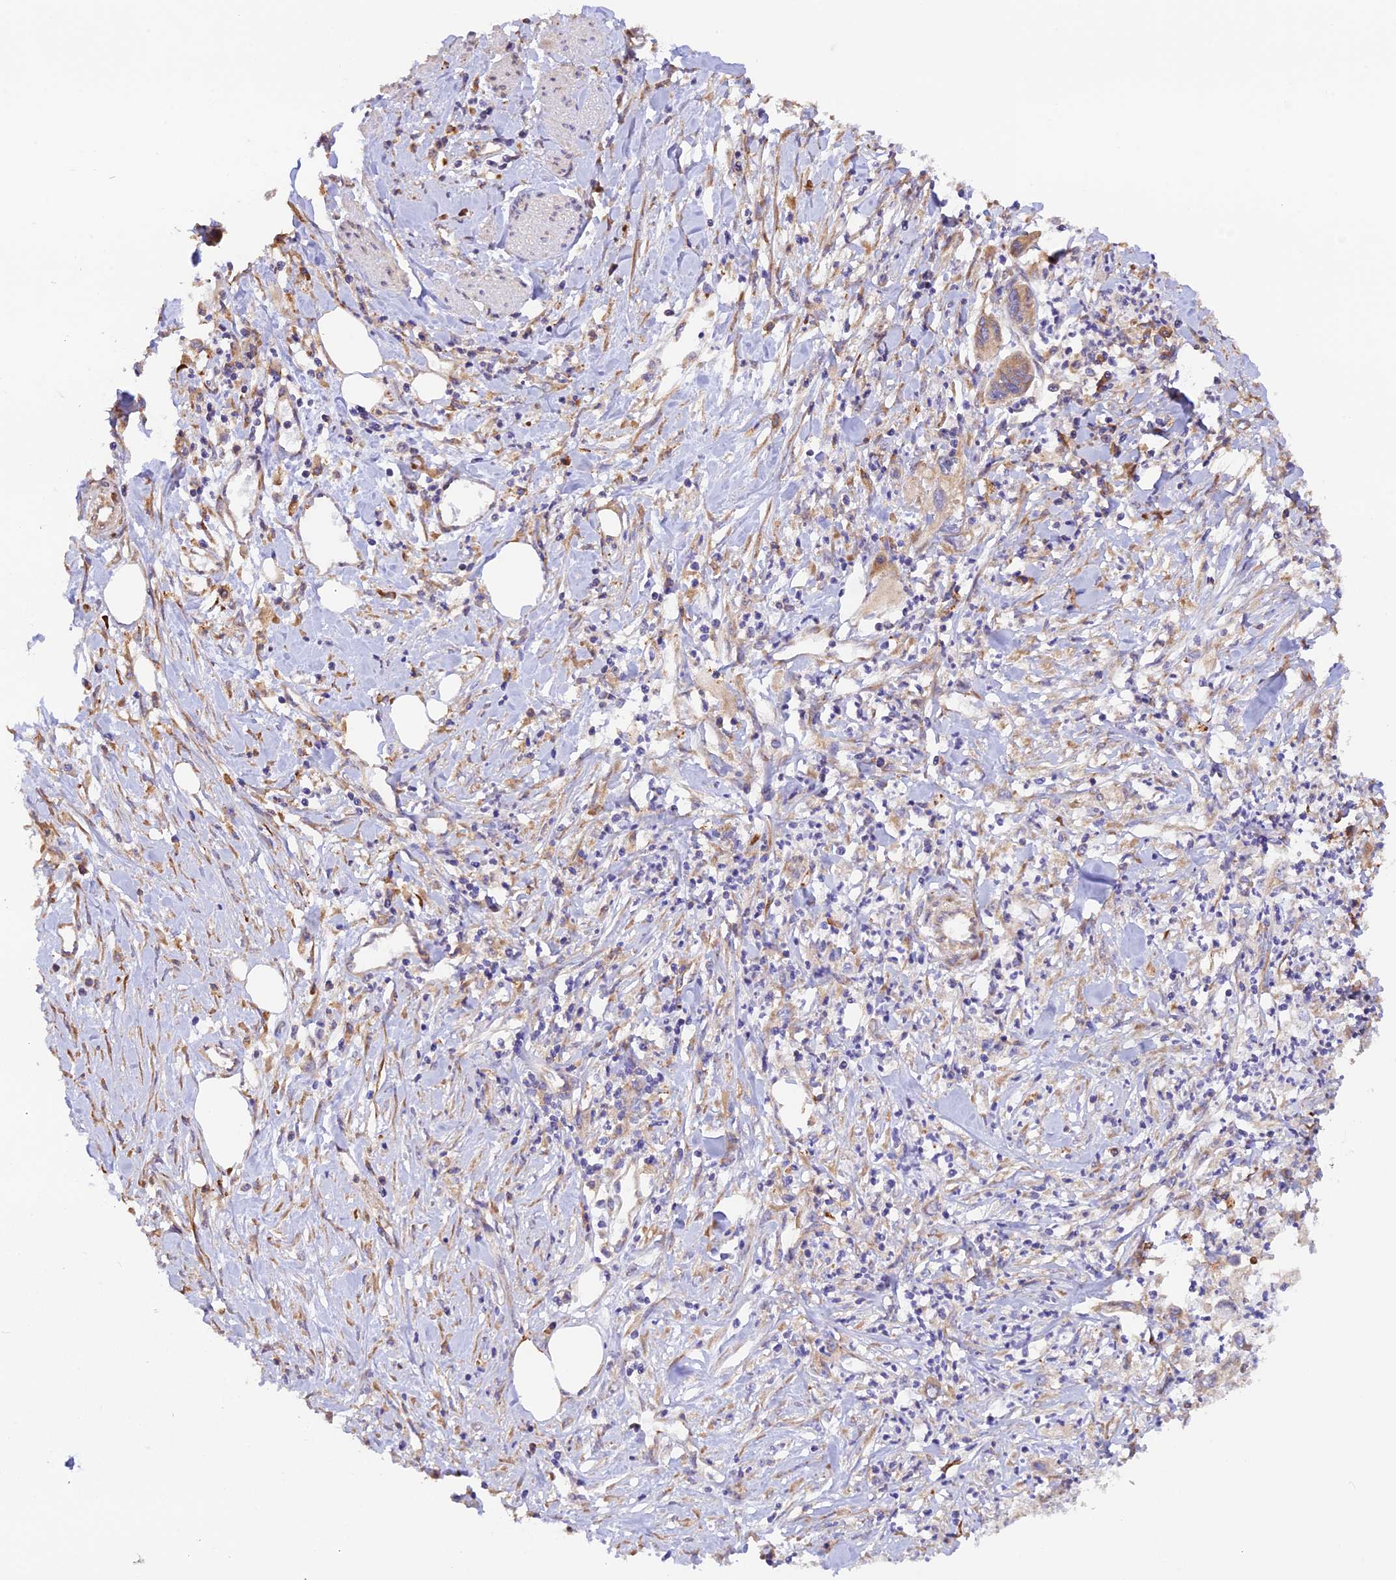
{"staining": {"intensity": "moderate", "quantity": ">75%", "location": "cytoplasmic/membranous"}, "tissue": "pancreatic cancer", "cell_type": "Tumor cells", "image_type": "cancer", "snomed": [{"axis": "morphology", "description": "Adenocarcinoma, NOS"}, {"axis": "topography", "description": "Pancreas"}], "caption": "The immunohistochemical stain labels moderate cytoplasmic/membranous staining in tumor cells of pancreatic cancer (adenocarcinoma) tissue.", "gene": "RPL5", "patient": {"sex": "female", "age": 50}}